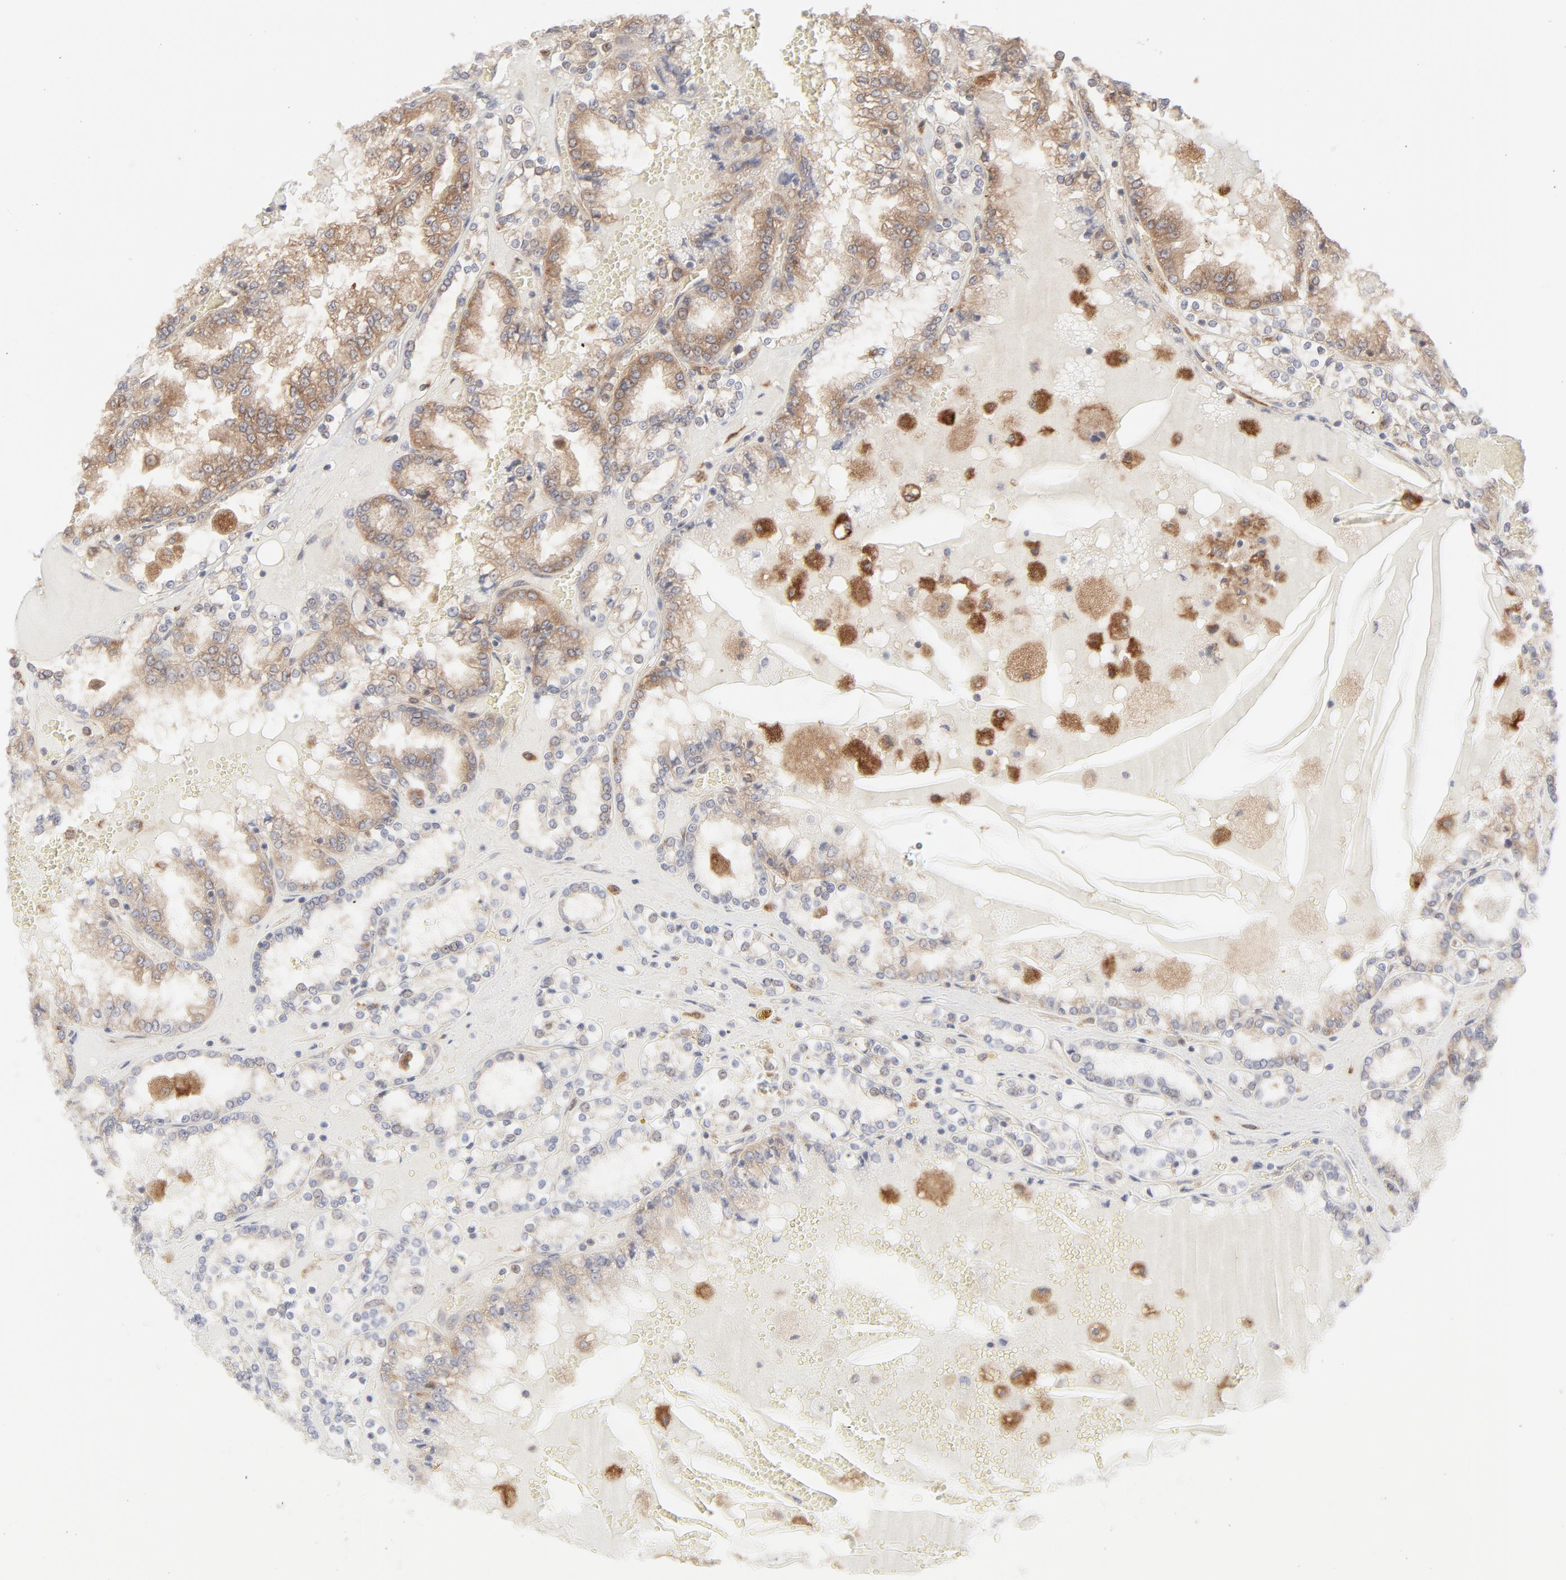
{"staining": {"intensity": "moderate", "quantity": "25%-75%", "location": "cytoplasmic/membranous"}, "tissue": "renal cancer", "cell_type": "Tumor cells", "image_type": "cancer", "snomed": [{"axis": "morphology", "description": "Adenocarcinoma, NOS"}, {"axis": "topography", "description": "Kidney"}], "caption": "Tumor cells demonstrate moderate cytoplasmic/membranous expression in approximately 25%-75% of cells in renal adenocarcinoma.", "gene": "RAB5C", "patient": {"sex": "female", "age": 56}}